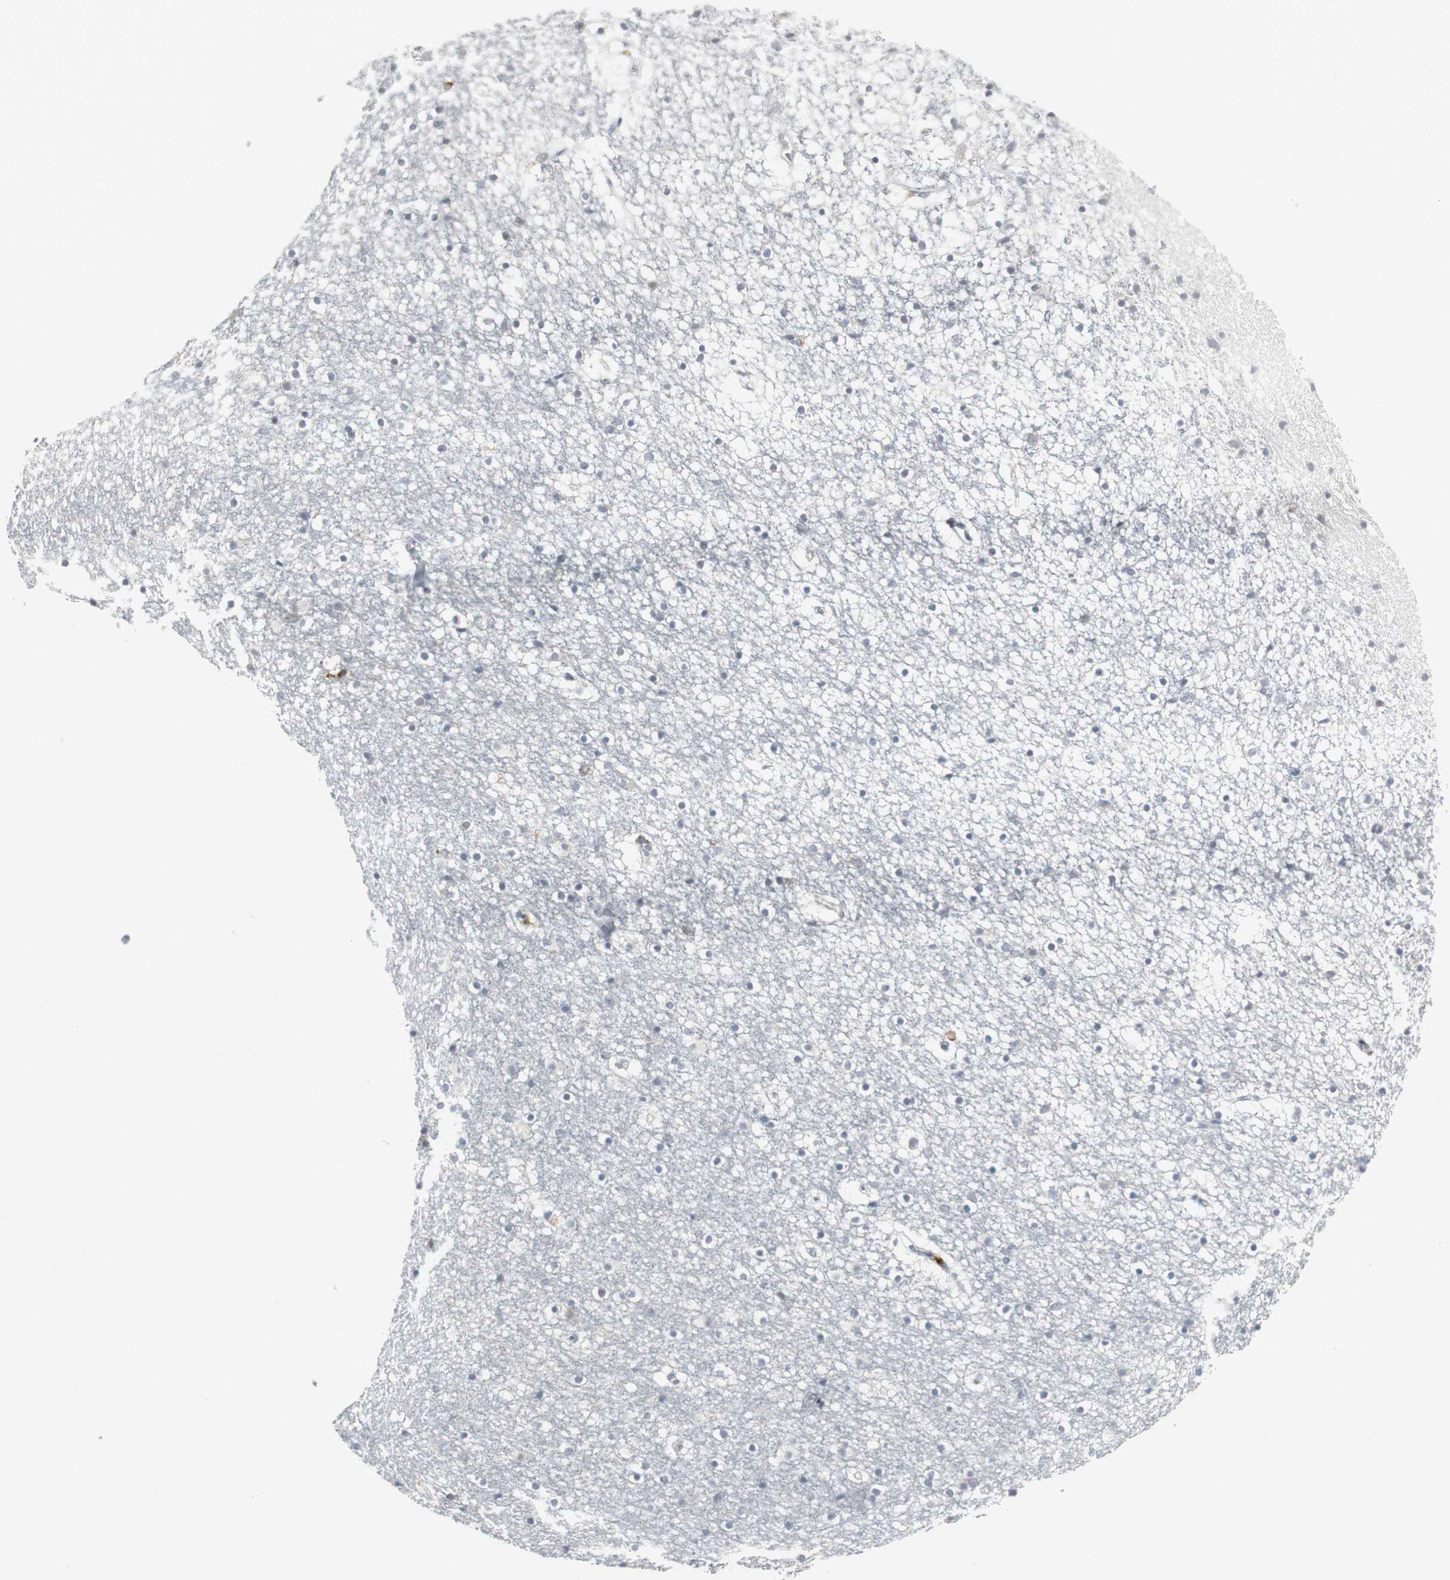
{"staining": {"intensity": "strong", "quantity": "<25%", "location": "cytoplasmic/membranous"}, "tissue": "caudate", "cell_type": "Glial cells", "image_type": "normal", "snomed": [{"axis": "morphology", "description": "Normal tissue, NOS"}, {"axis": "topography", "description": "Lateral ventricle wall"}], "caption": "Caudate stained with DAB (3,3'-diaminobenzidine) immunohistochemistry displays medium levels of strong cytoplasmic/membranous staining in about <25% of glial cells.", "gene": "PI15", "patient": {"sex": "male", "age": 45}}